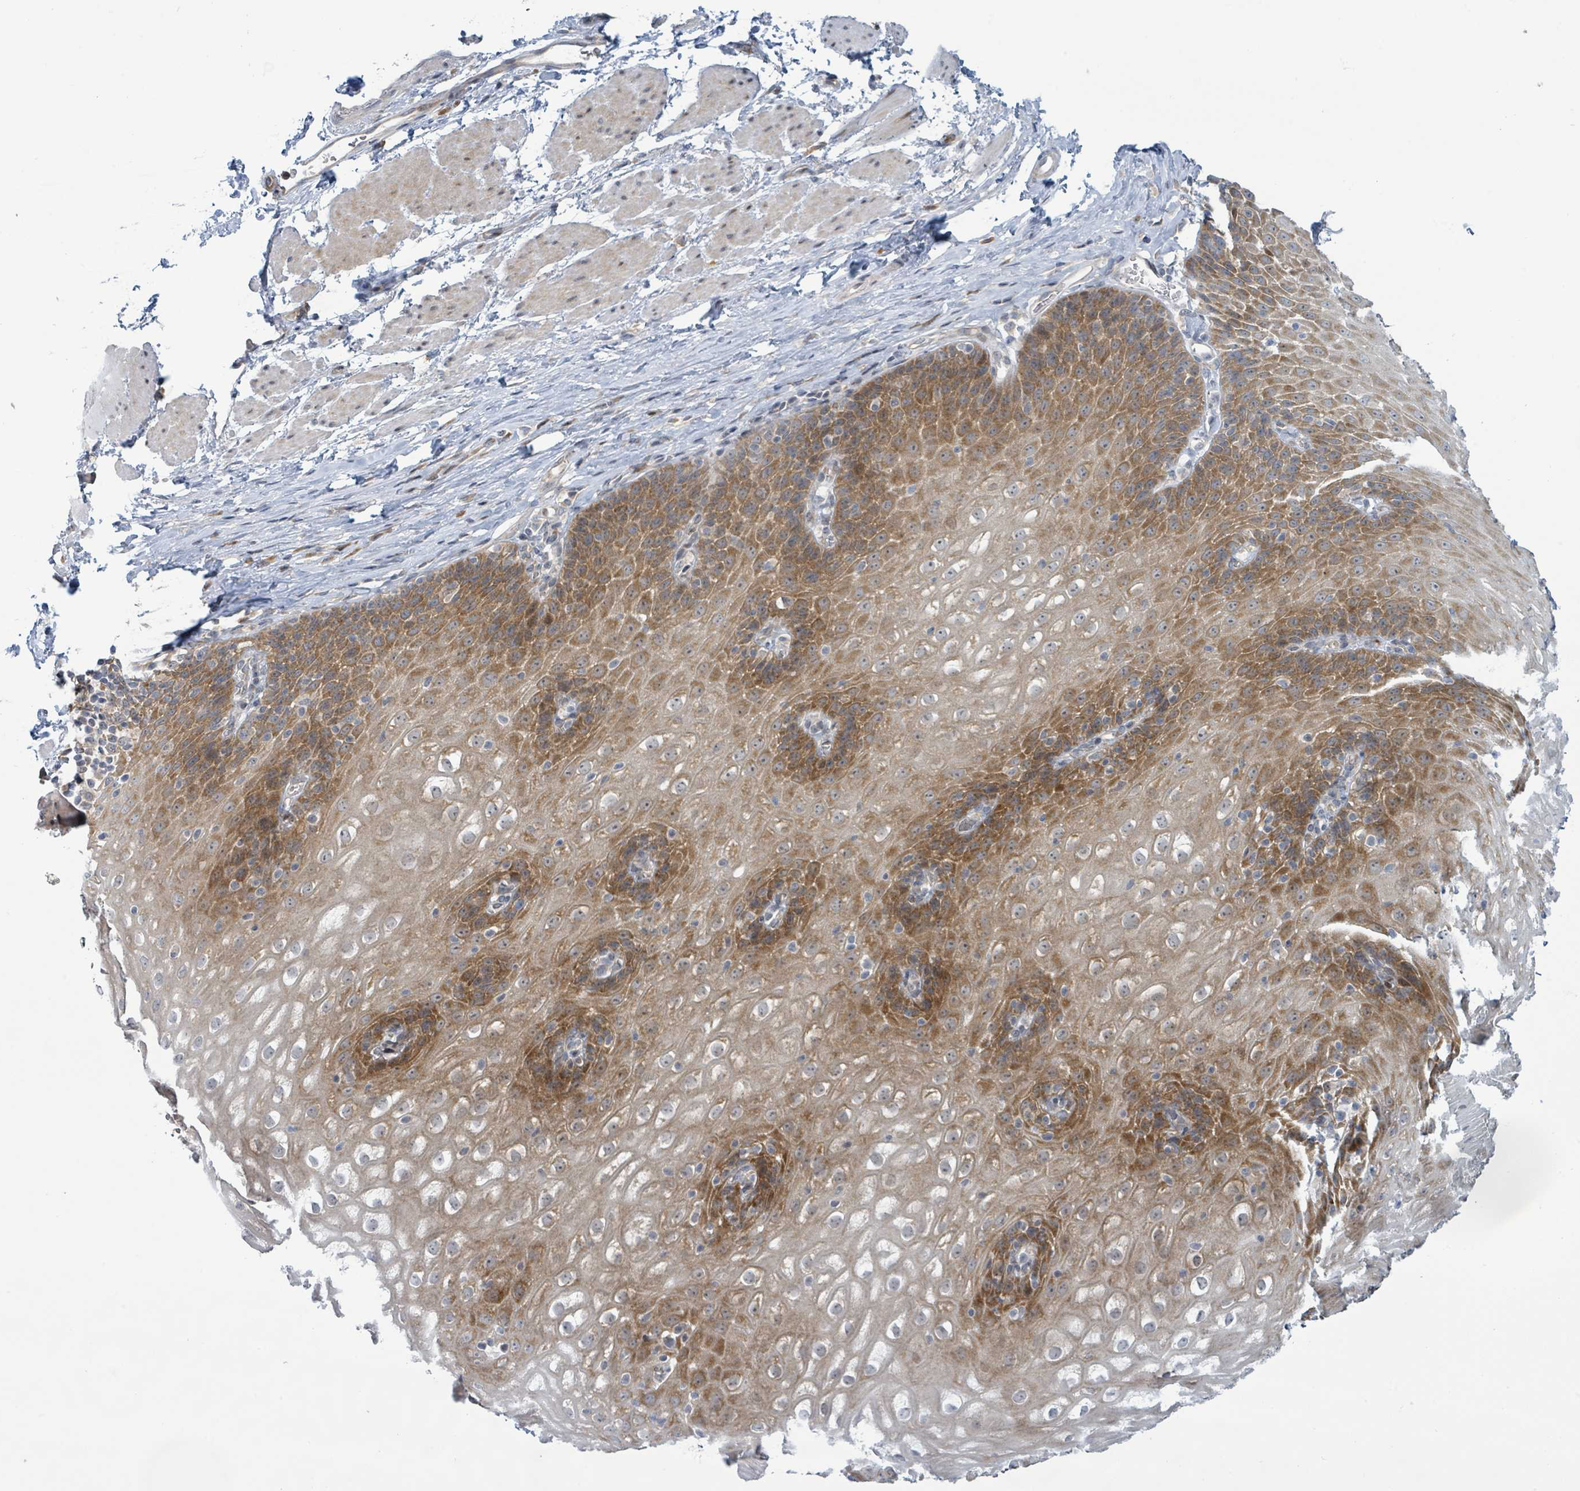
{"staining": {"intensity": "moderate", "quantity": ">75%", "location": "cytoplasmic/membranous"}, "tissue": "esophagus", "cell_type": "Squamous epithelial cells", "image_type": "normal", "snomed": [{"axis": "morphology", "description": "Normal tissue, NOS"}, {"axis": "topography", "description": "Esophagus"}], "caption": "Immunohistochemistry micrograph of unremarkable esophagus: human esophagus stained using immunohistochemistry (IHC) exhibits medium levels of moderate protein expression localized specifically in the cytoplasmic/membranous of squamous epithelial cells, appearing as a cytoplasmic/membranous brown color.", "gene": "RPL32", "patient": {"sex": "female", "age": 61}}